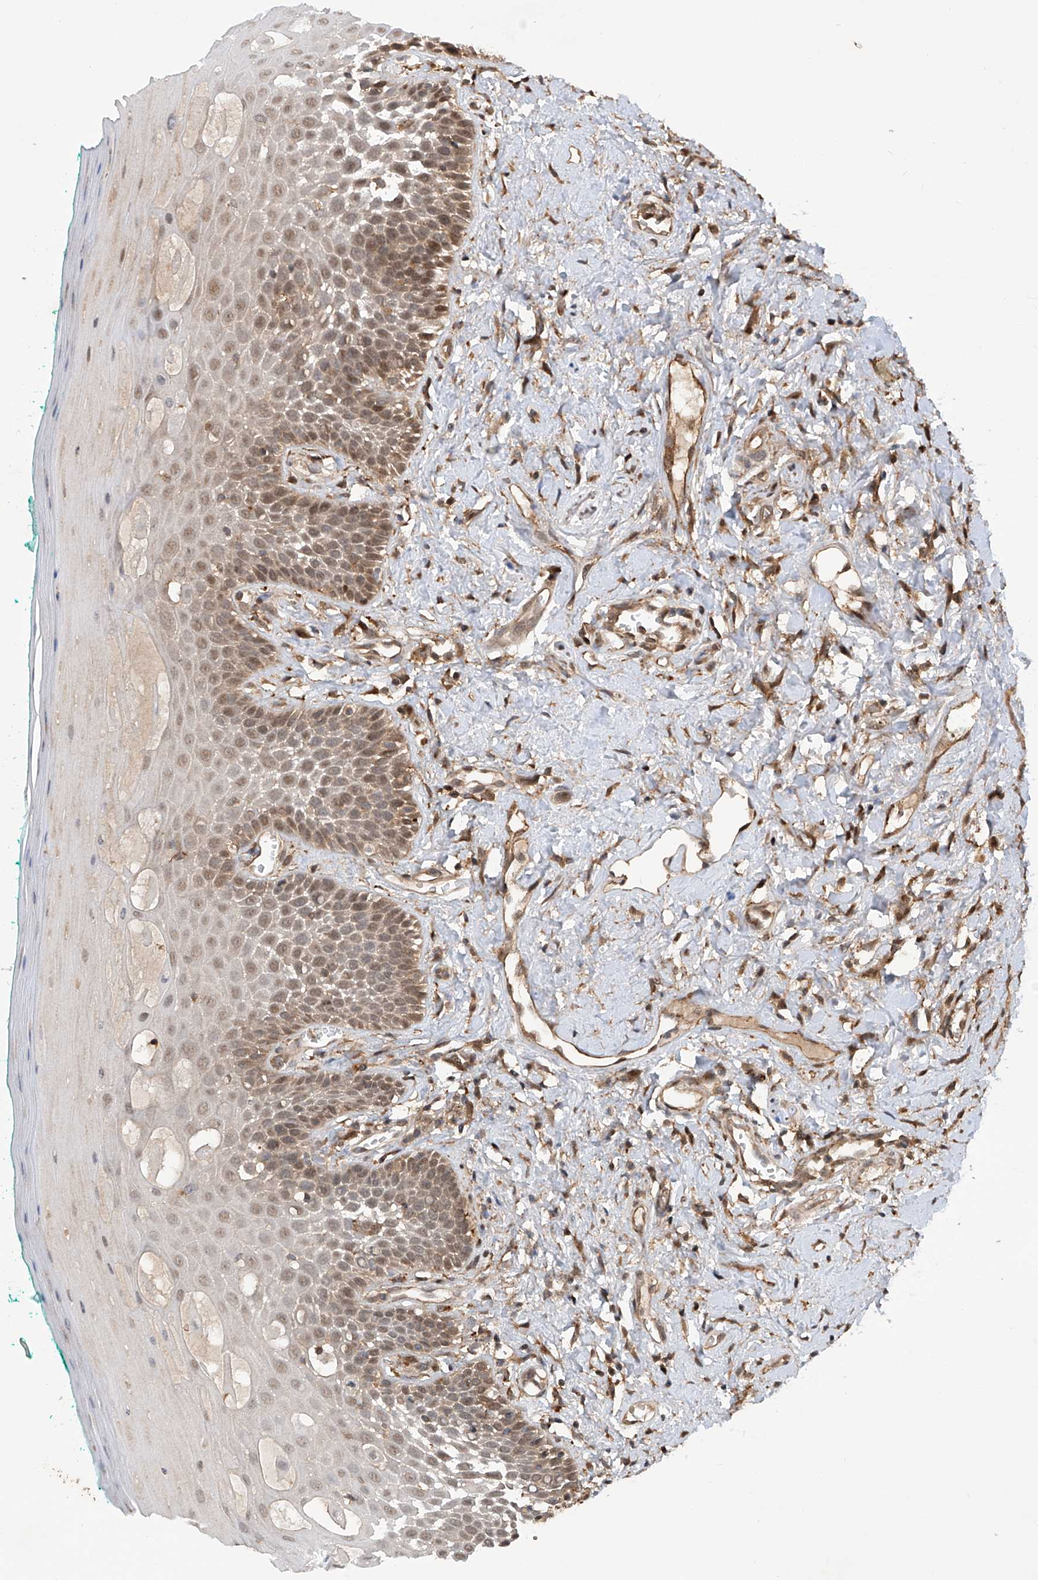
{"staining": {"intensity": "weak", "quantity": "25%-75%", "location": "cytoplasmic/membranous,nuclear"}, "tissue": "oral mucosa", "cell_type": "Squamous epithelial cells", "image_type": "normal", "snomed": [{"axis": "morphology", "description": "Normal tissue, NOS"}, {"axis": "topography", "description": "Oral tissue"}], "caption": "Immunohistochemical staining of benign human oral mucosa demonstrates 25%-75% levels of weak cytoplasmic/membranous,nuclear protein staining in approximately 25%-75% of squamous epithelial cells. (DAB (3,3'-diaminobenzidine) IHC with brightfield microscopy, high magnification).", "gene": "HOXC8", "patient": {"sex": "female", "age": 70}}